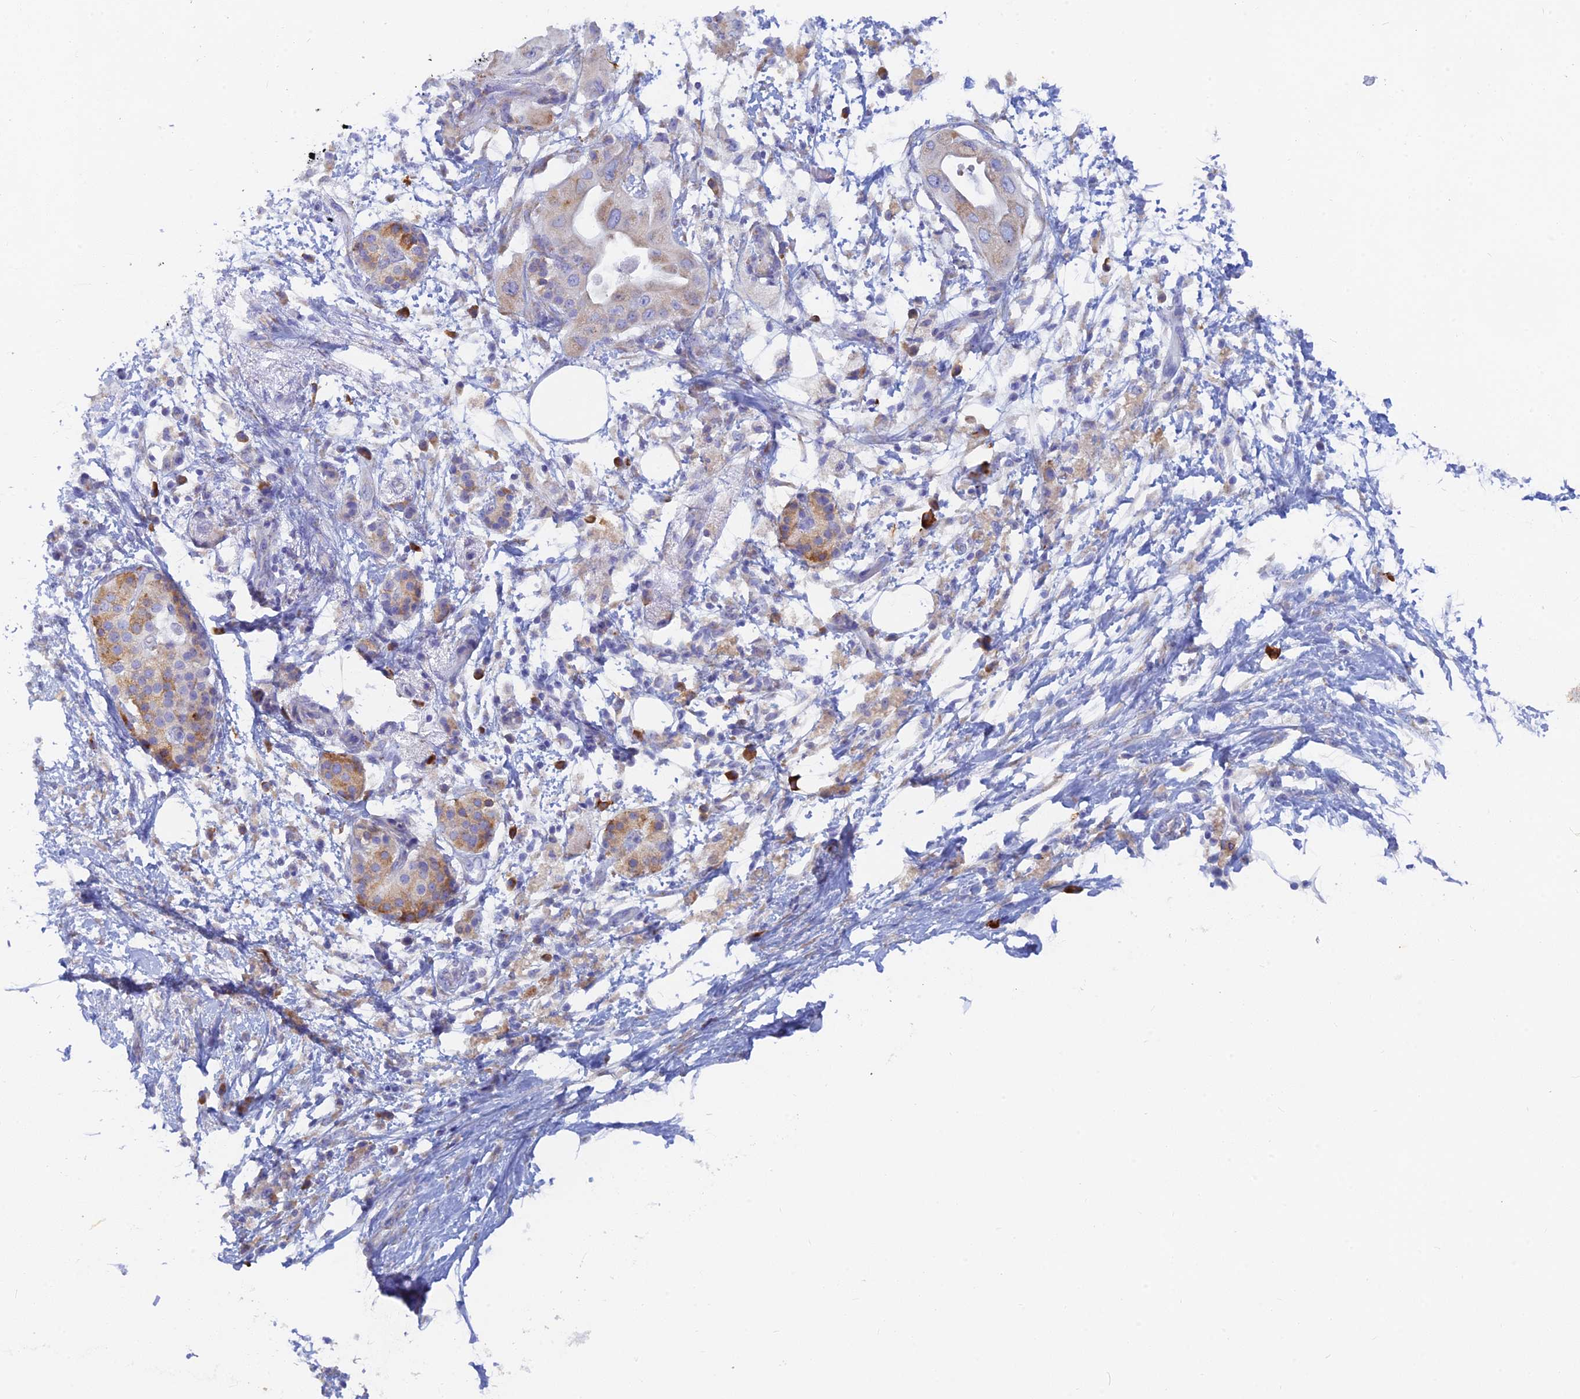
{"staining": {"intensity": "weak", "quantity": "25%-75%", "location": "cytoplasmic/membranous"}, "tissue": "pancreatic cancer", "cell_type": "Tumor cells", "image_type": "cancer", "snomed": [{"axis": "morphology", "description": "Adenocarcinoma, NOS"}, {"axis": "topography", "description": "Pancreas"}], "caption": "Pancreatic cancer was stained to show a protein in brown. There is low levels of weak cytoplasmic/membranous expression in about 25%-75% of tumor cells.", "gene": "WDR35", "patient": {"sex": "male", "age": 68}}